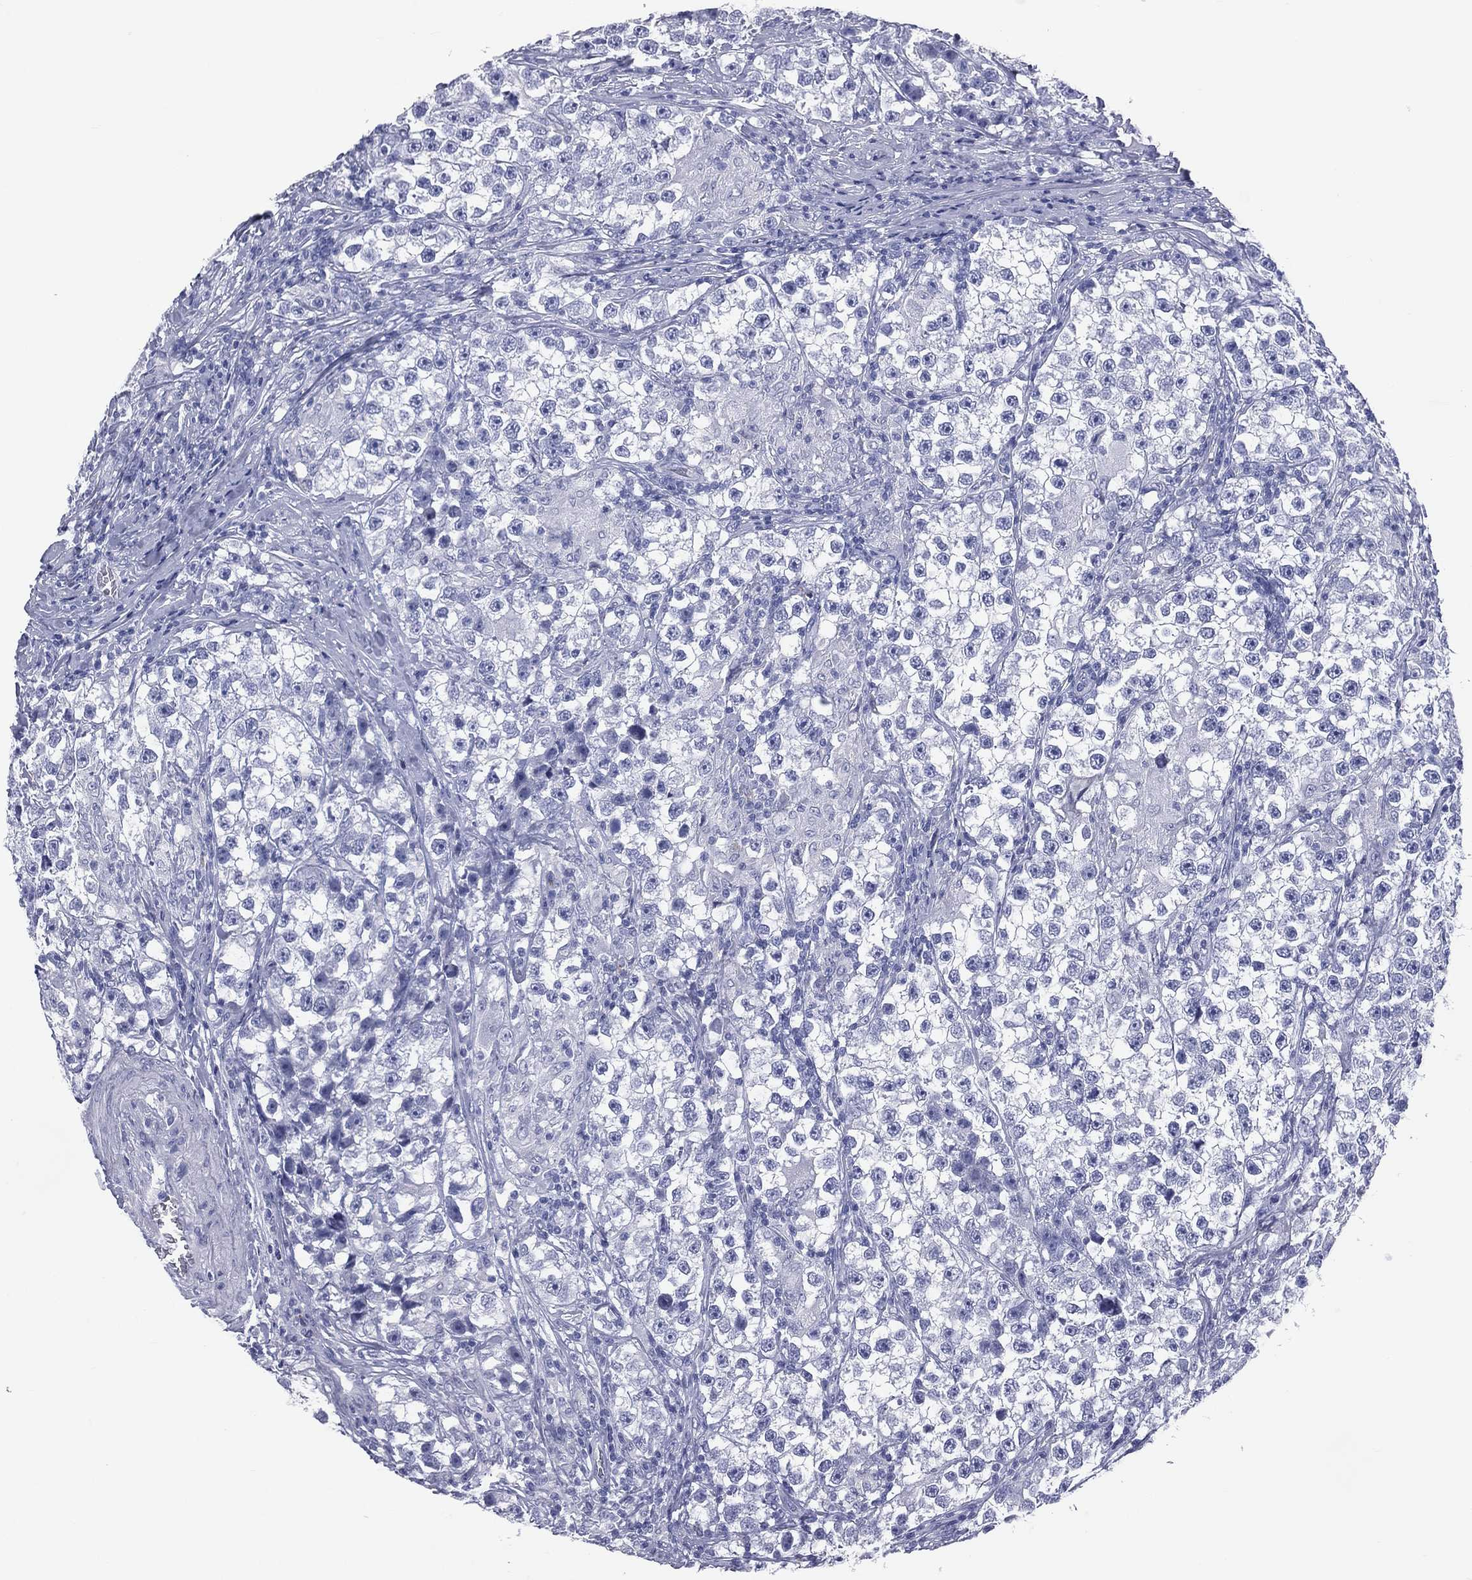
{"staining": {"intensity": "negative", "quantity": "none", "location": "none"}, "tissue": "testis cancer", "cell_type": "Tumor cells", "image_type": "cancer", "snomed": [{"axis": "morphology", "description": "Seminoma, NOS"}, {"axis": "topography", "description": "Testis"}], "caption": "Tumor cells show no significant protein expression in testis cancer (seminoma).", "gene": "MLN", "patient": {"sex": "male", "age": 46}}